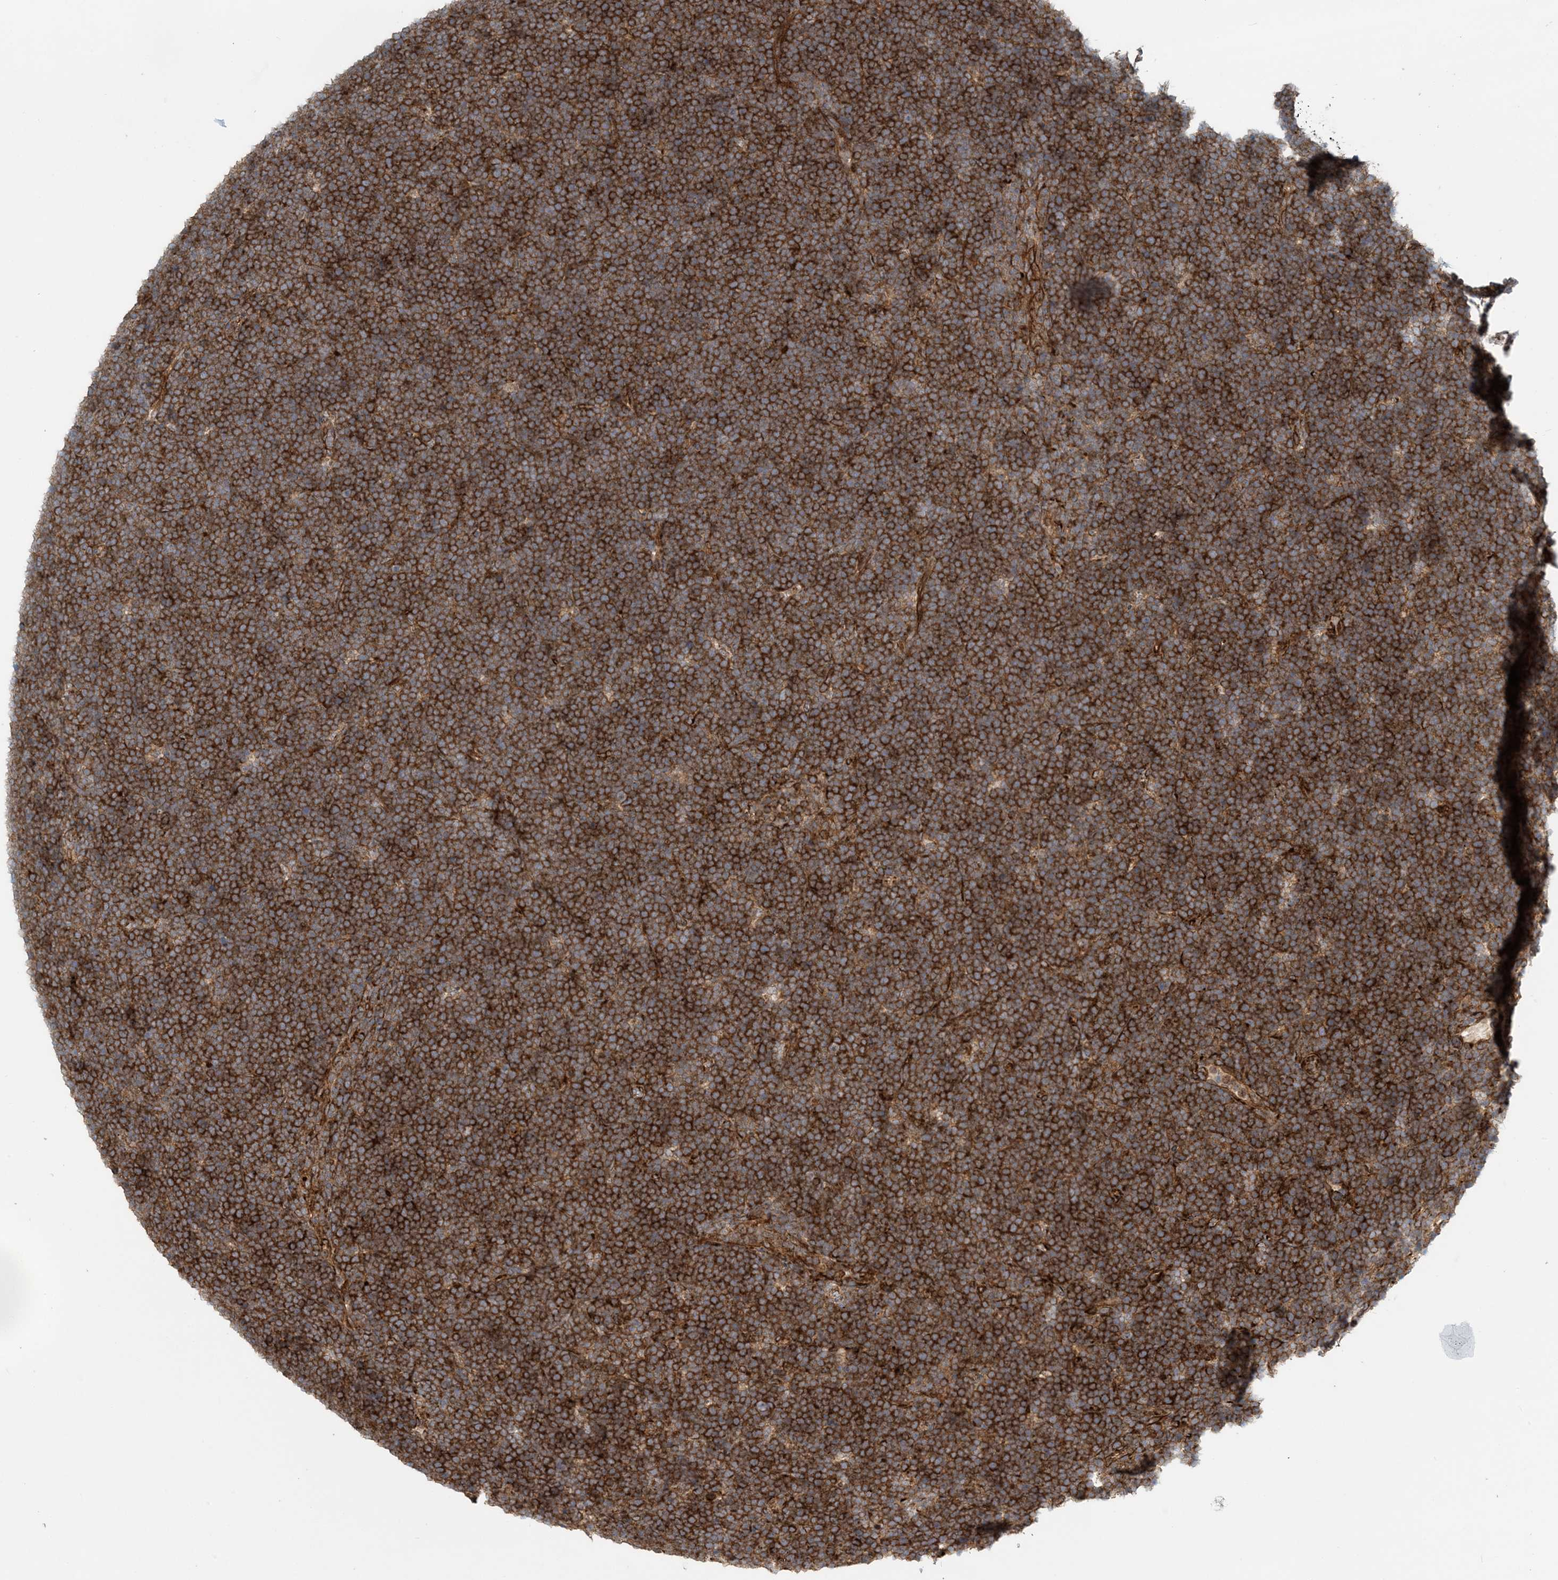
{"staining": {"intensity": "strong", "quantity": ">75%", "location": "cytoplasmic/membranous"}, "tissue": "lymphoma", "cell_type": "Tumor cells", "image_type": "cancer", "snomed": [{"axis": "morphology", "description": "Malignant lymphoma, non-Hodgkin's type, High grade"}, {"axis": "topography", "description": "Lymph node"}], "caption": "This is a micrograph of immunohistochemistry staining of high-grade malignant lymphoma, non-Hodgkin's type, which shows strong staining in the cytoplasmic/membranous of tumor cells.", "gene": "ZBTB3", "patient": {"sex": "male", "age": 13}}